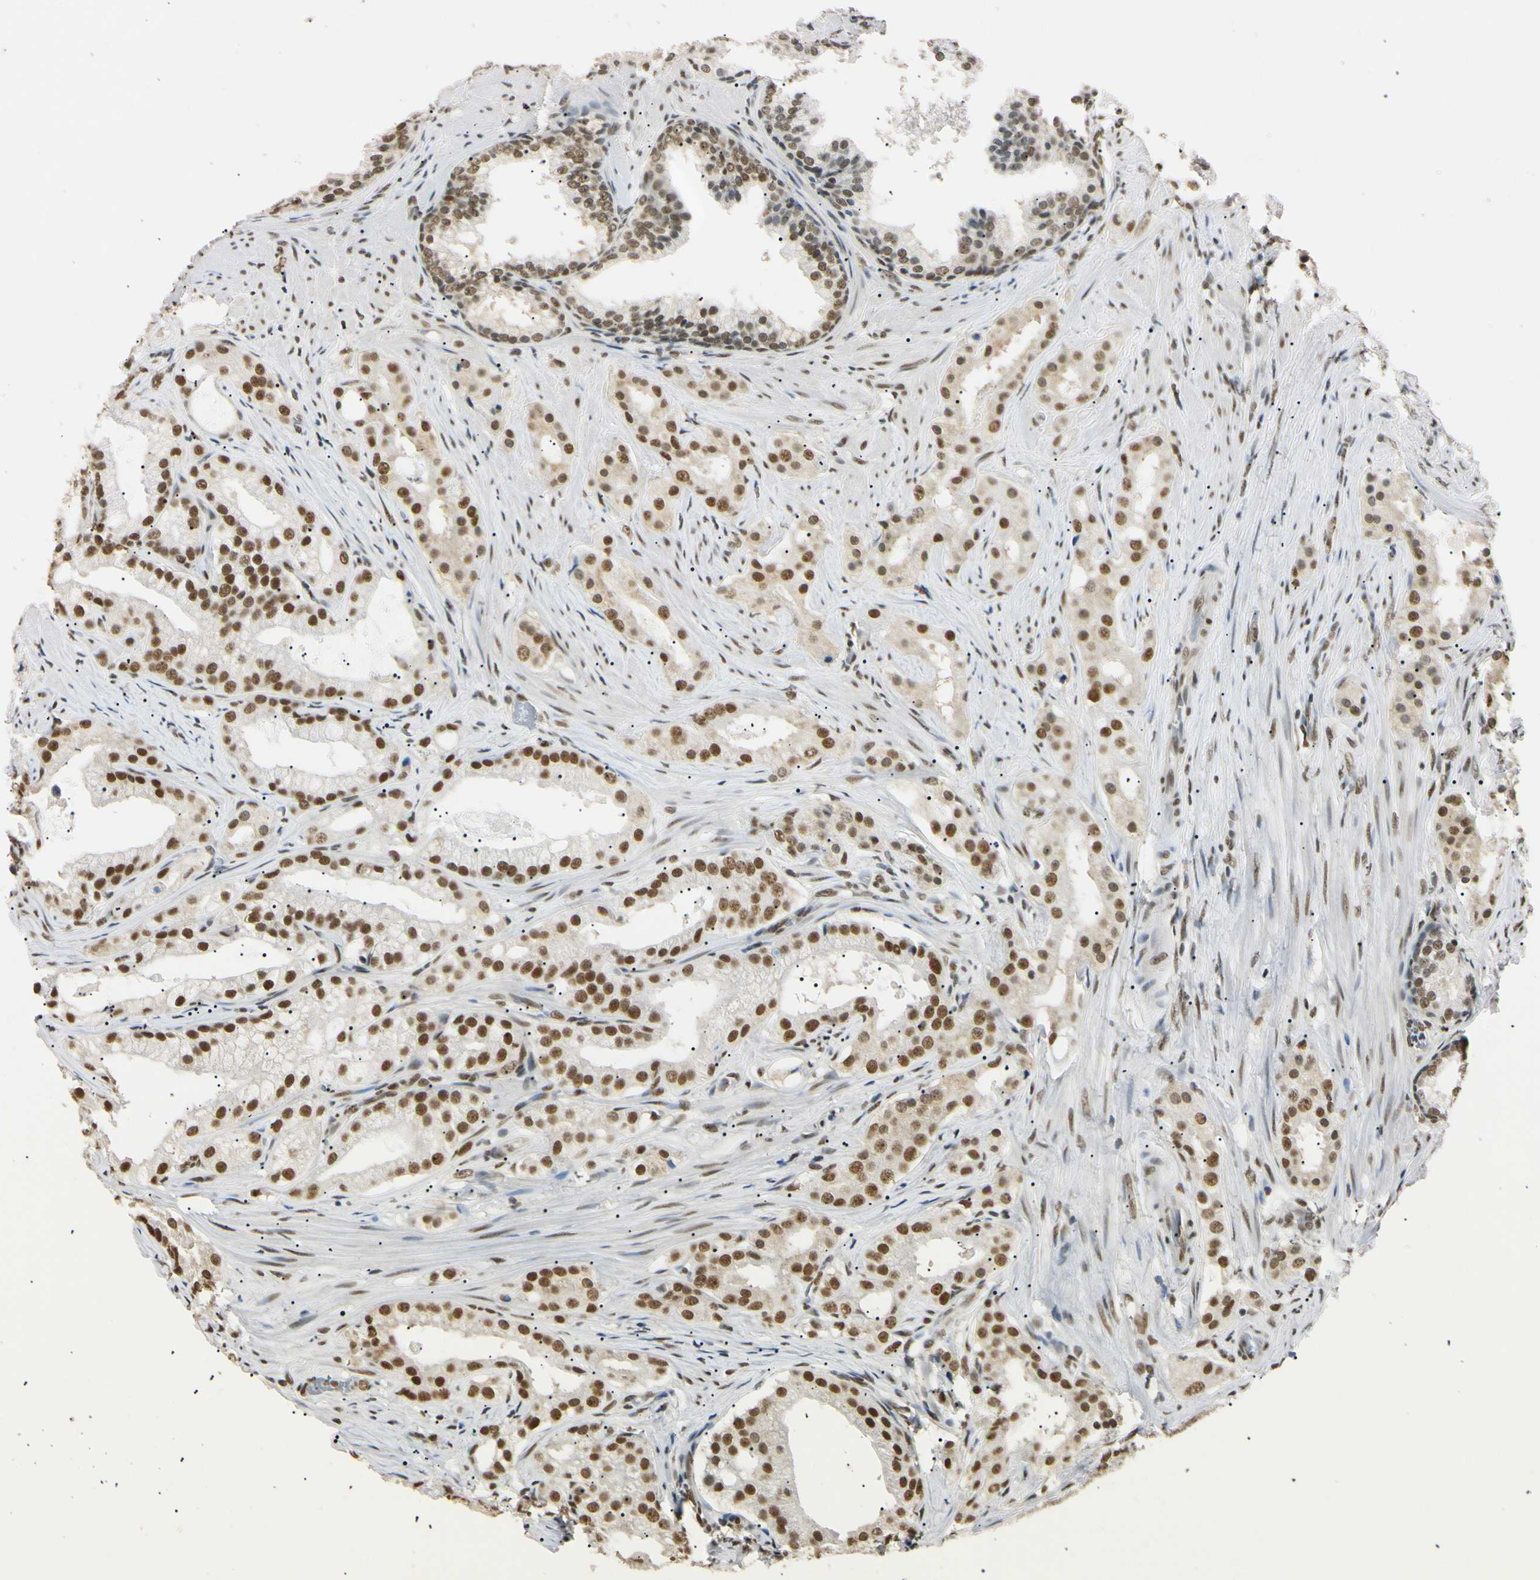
{"staining": {"intensity": "strong", "quantity": ">75%", "location": "nuclear"}, "tissue": "prostate cancer", "cell_type": "Tumor cells", "image_type": "cancer", "snomed": [{"axis": "morphology", "description": "Adenocarcinoma, Low grade"}, {"axis": "topography", "description": "Prostate"}], "caption": "The photomicrograph displays a brown stain indicating the presence of a protein in the nuclear of tumor cells in prostate cancer.", "gene": "SMARCA5", "patient": {"sex": "male", "age": 59}}